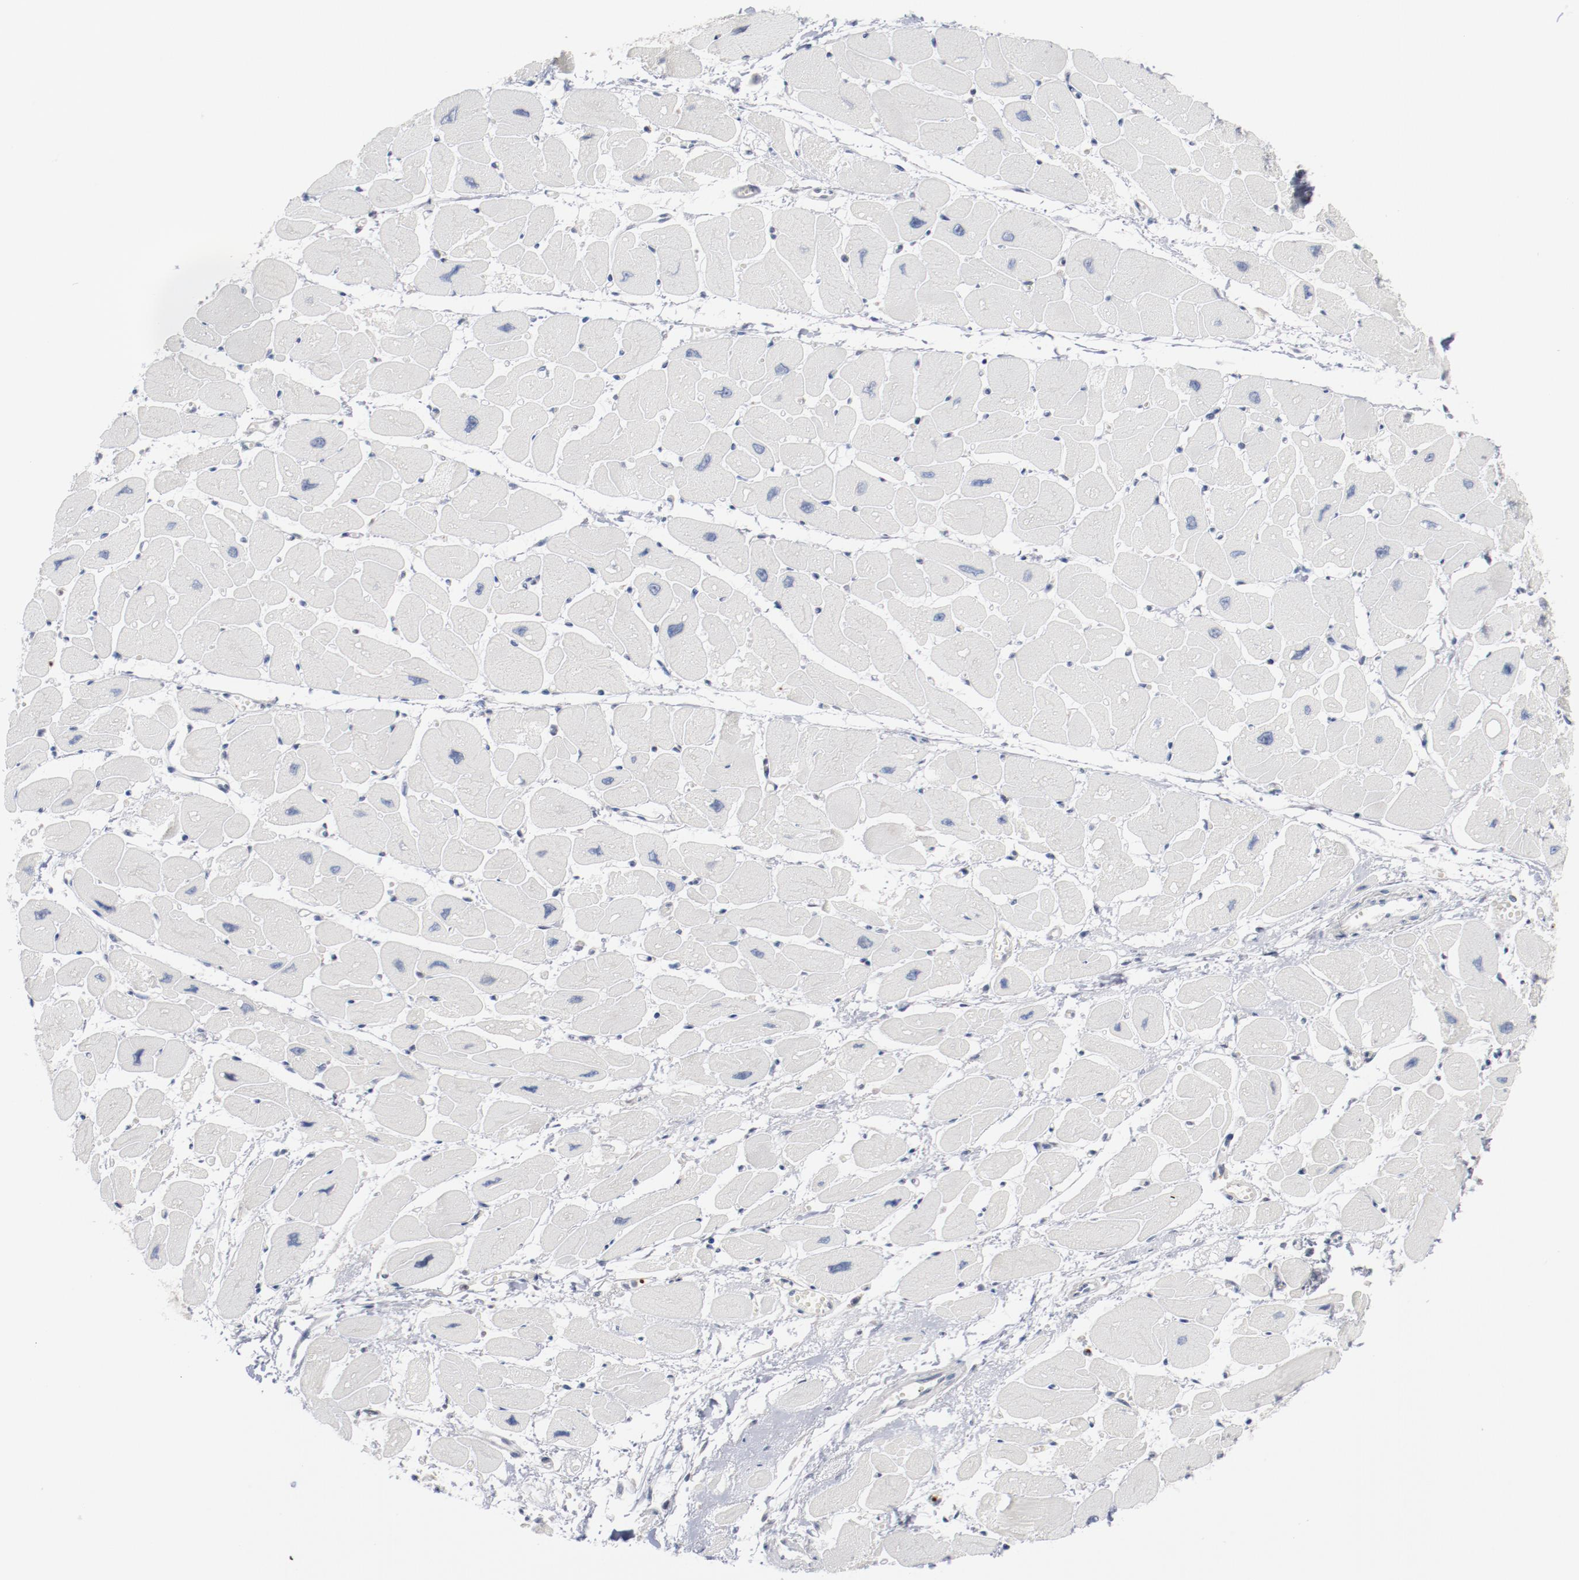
{"staining": {"intensity": "moderate", "quantity": "25%-75%", "location": "nuclear"}, "tissue": "heart muscle", "cell_type": "Cardiomyocytes", "image_type": "normal", "snomed": [{"axis": "morphology", "description": "Normal tissue, NOS"}, {"axis": "topography", "description": "Heart"}], "caption": "Unremarkable heart muscle displays moderate nuclear expression in approximately 25%-75% of cardiomyocytes Immunohistochemistry (ihc) stains the protein of interest in brown and the nuclei are stained blue..", "gene": "BUB3", "patient": {"sex": "female", "age": 54}}